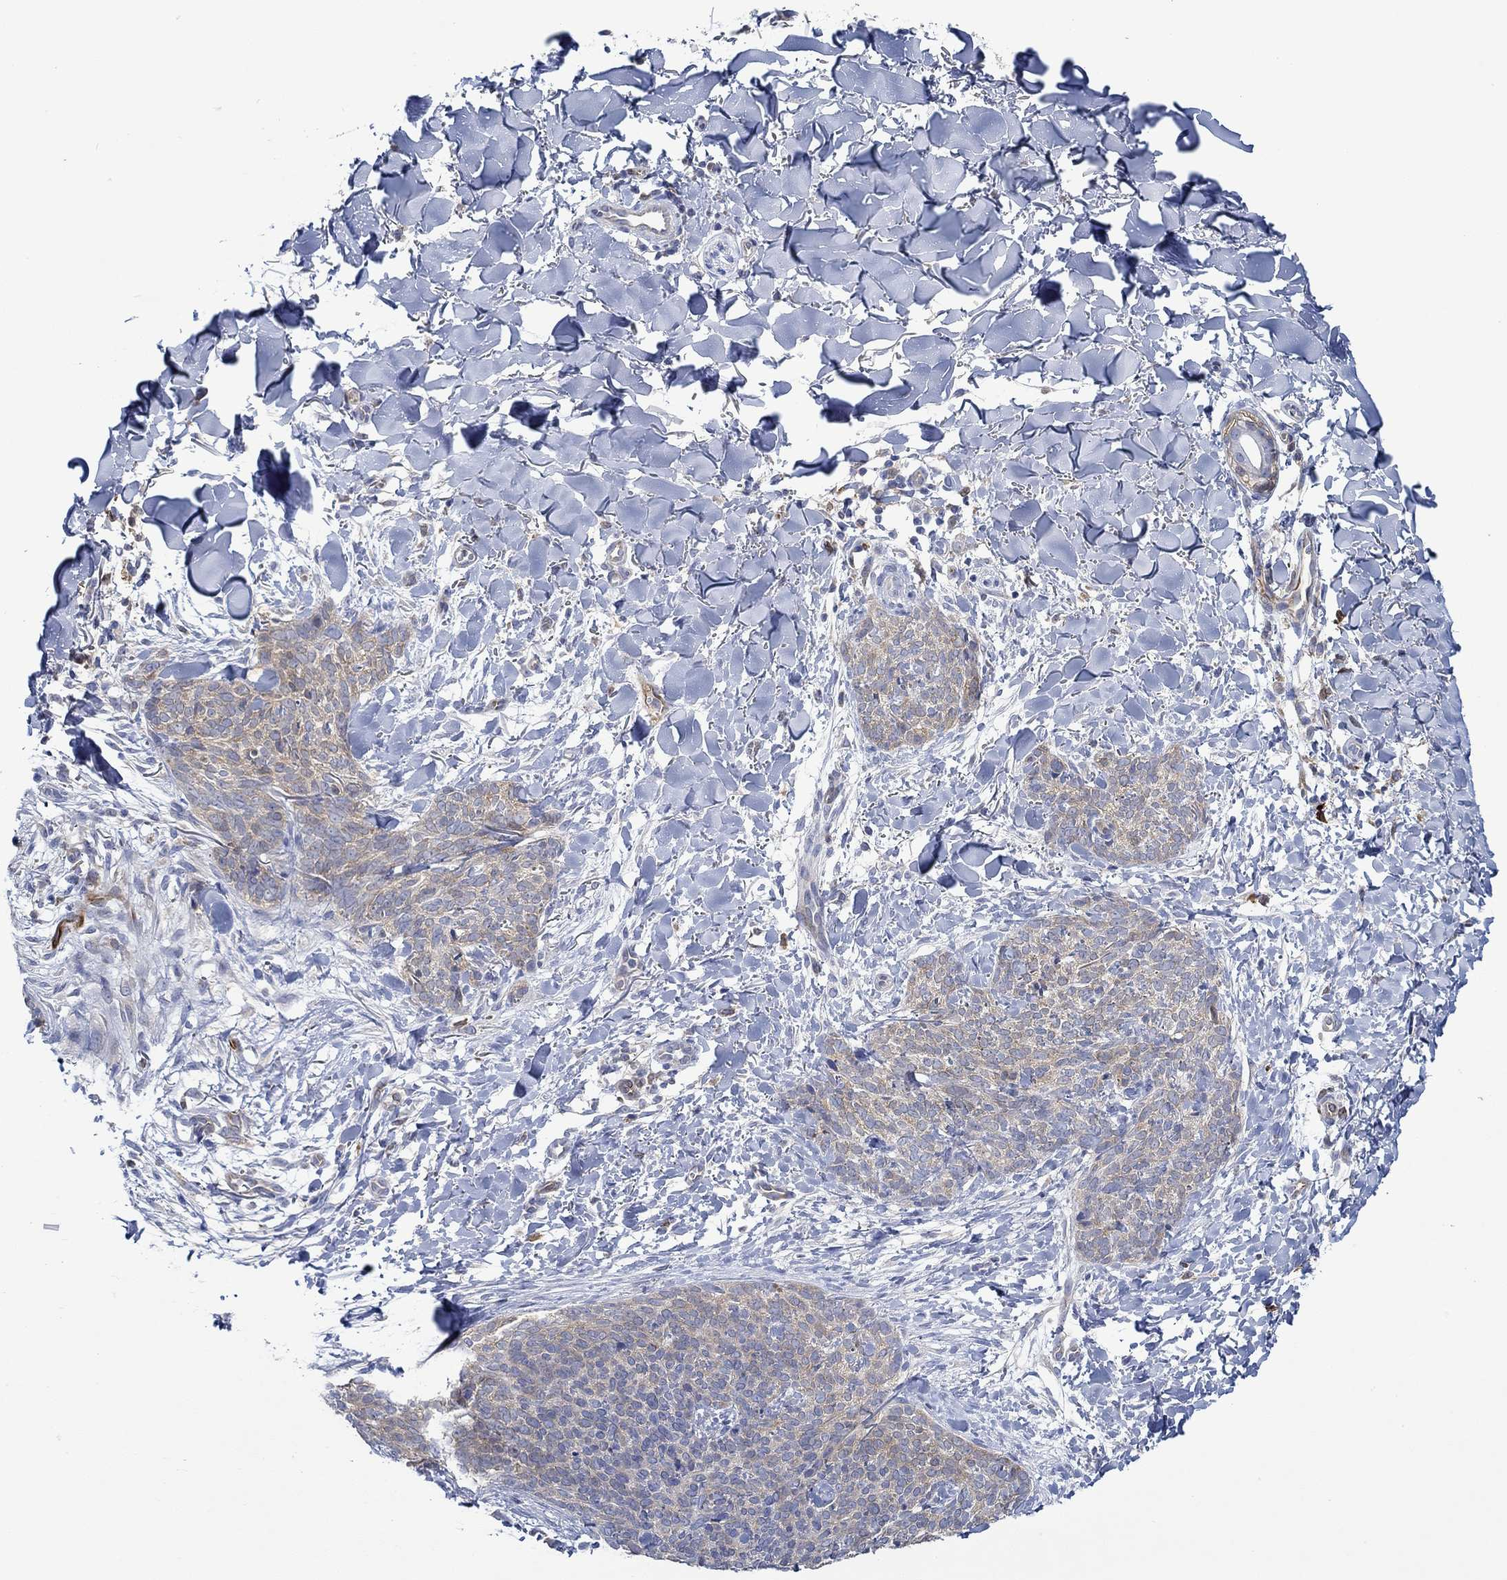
{"staining": {"intensity": "moderate", "quantity": "<25%", "location": "cytoplasmic/membranous"}, "tissue": "skin cancer", "cell_type": "Tumor cells", "image_type": "cancer", "snomed": [{"axis": "morphology", "description": "Basal cell carcinoma"}, {"axis": "topography", "description": "Skin"}], "caption": "IHC histopathology image of neoplastic tissue: human skin cancer stained using immunohistochemistry exhibits low levels of moderate protein expression localized specifically in the cytoplasmic/membranous of tumor cells, appearing as a cytoplasmic/membranous brown color.", "gene": "SLC27A3", "patient": {"sex": "male", "age": 64}}